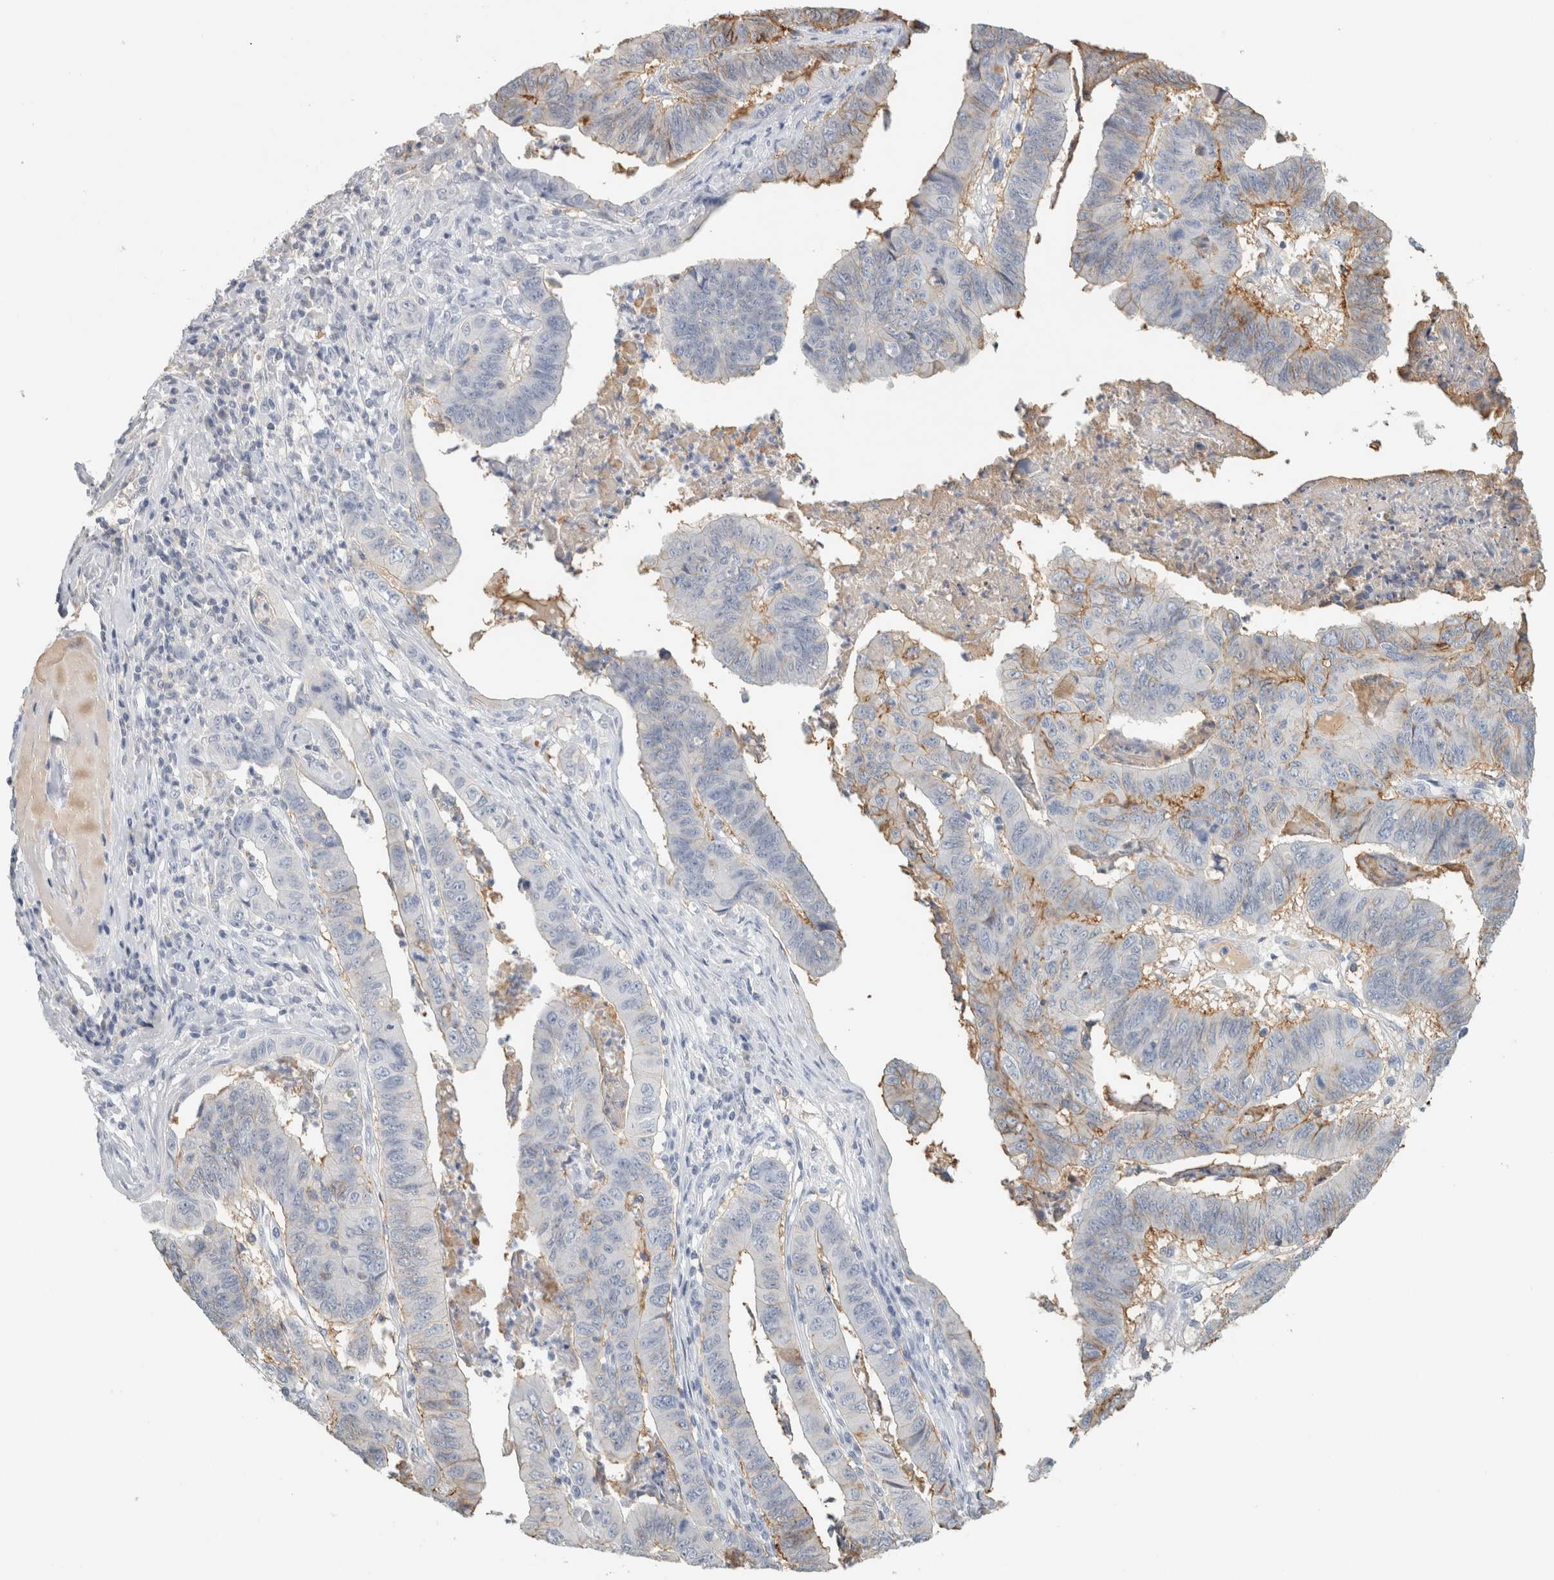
{"staining": {"intensity": "negative", "quantity": "none", "location": "none"}, "tissue": "stomach cancer", "cell_type": "Tumor cells", "image_type": "cancer", "snomed": [{"axis": "morphology", "description": "Adenocarcinoma, NOS"}, {"axis": "topography", "description": "Stomach, lower"}], "caption": "Tumor cells are negative for brown protein staining in stomach cancer (adenocarcinoma).", "gene": "TSPAN8", "patient": {"sex": "male", "age": 77}}